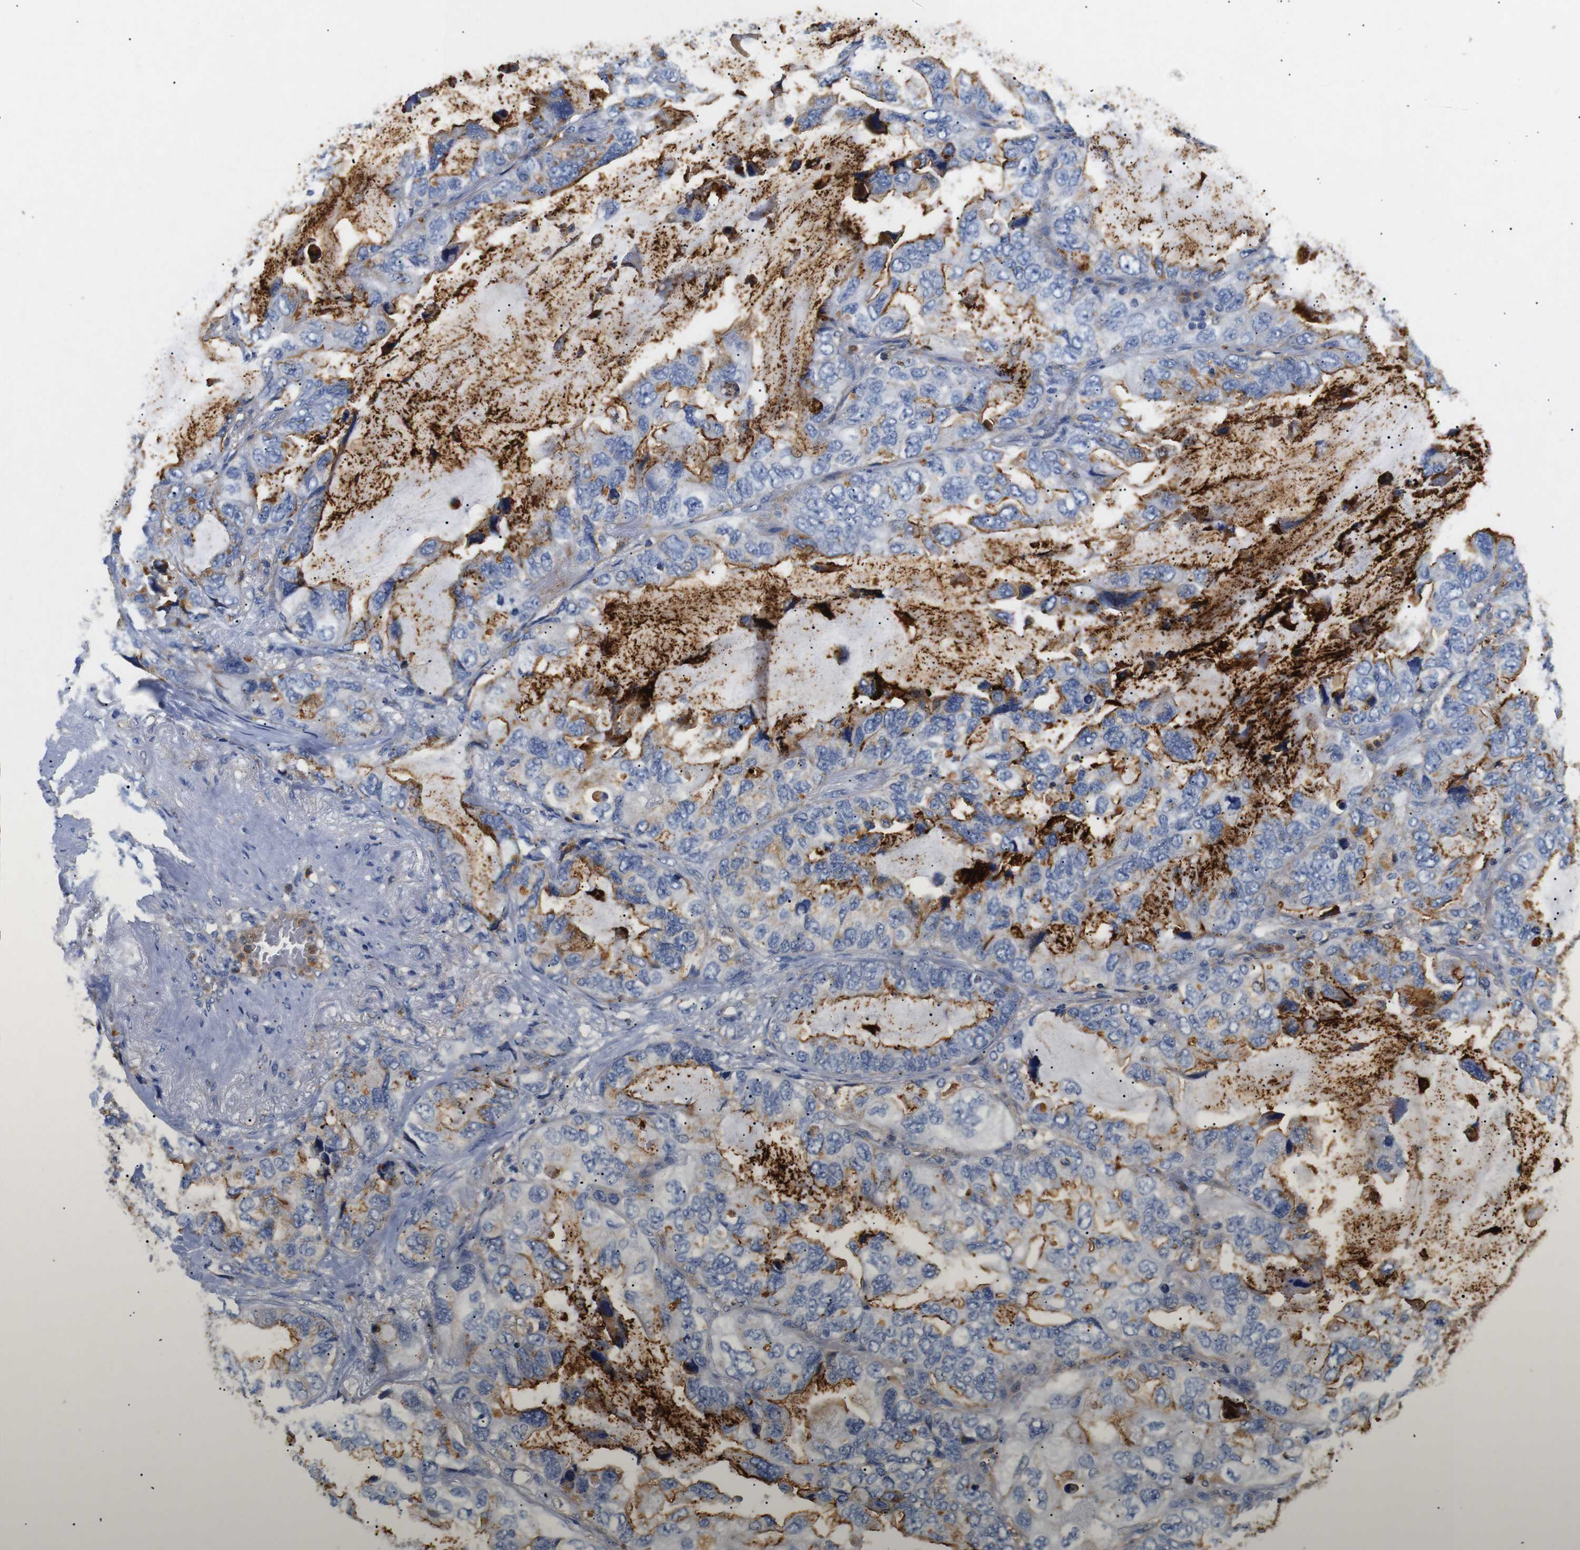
{"staining": {"intensity": "moderate", "quantity": "<25%", "location": "cytoplasmic/membranous"}, "tissue": "lung cancer", "cell_type": "Tumor cells", "image_type": "cancer", "snomed": [{"axis": "morphology", "description": "Squamous cell carcinoma, NOS"}, {"axis": "topography", "description": "Lung"}], "caption": "Immunohistochemistry (IHC) of lung cancer reveals low levels of moderate cytoplasmic/membranous expression in approximately <25% of tumor cells. (Stains: DAB (3,3'-diaminobenzidine) in brown, nuclei in blue, Microscopy: brightfield microscopy at high magnification).", "gene": "SDCBP", "patient": {"sex": "female", "age": 73}}